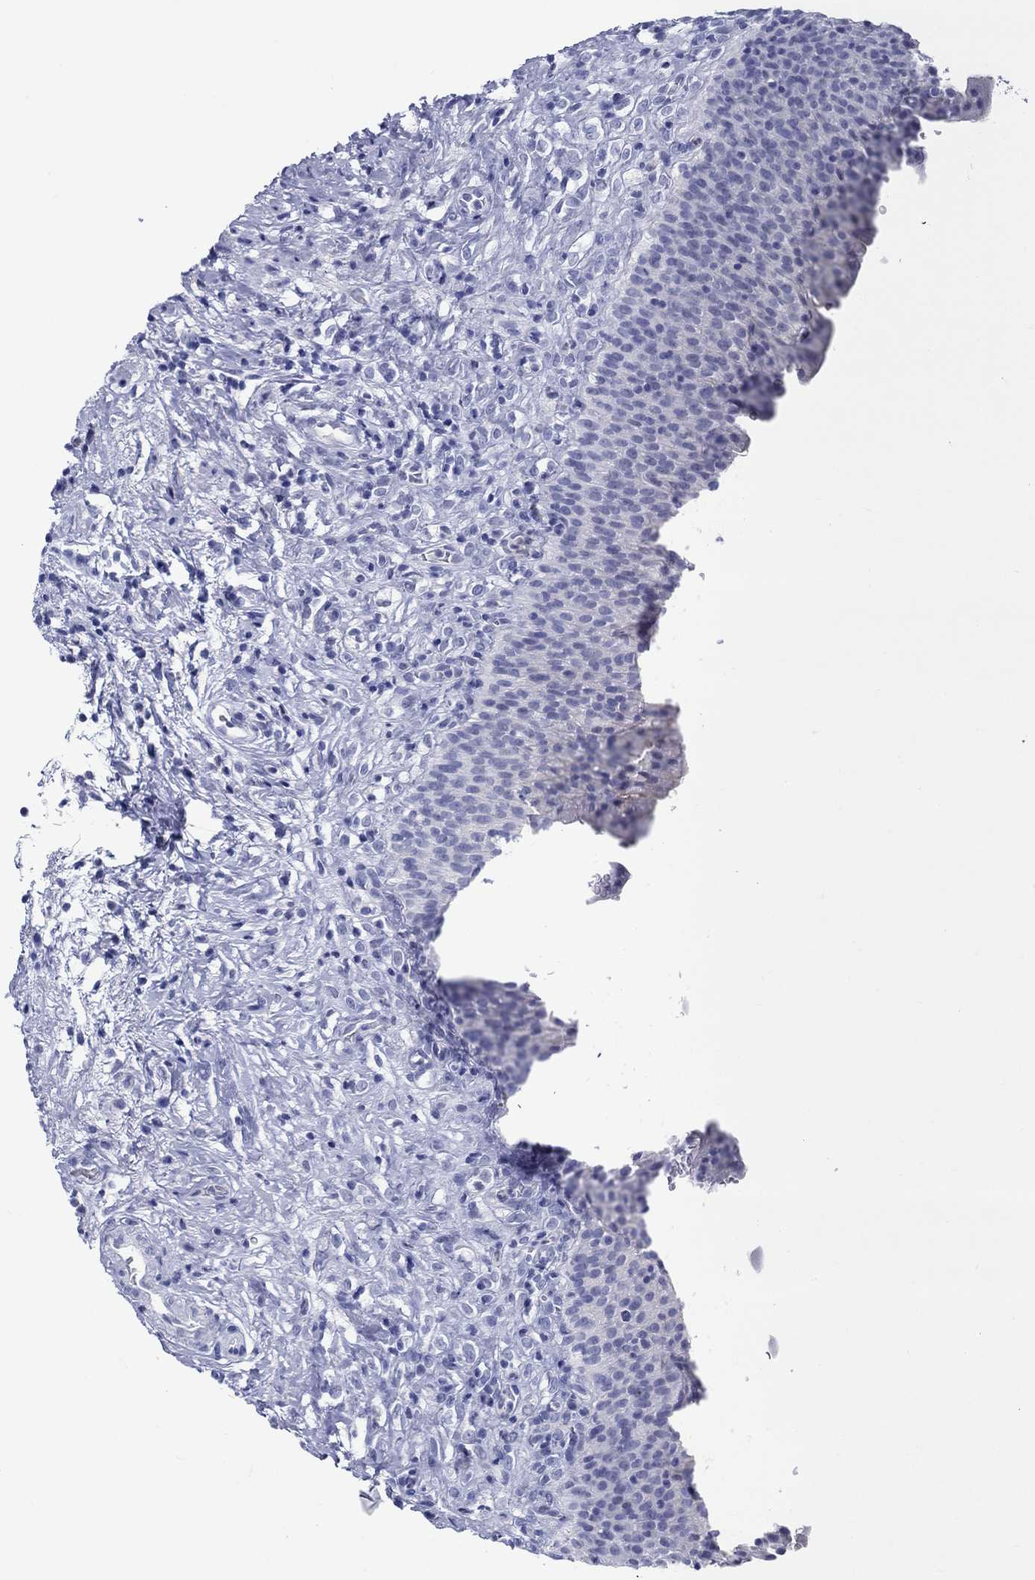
{"staining": {"intensity": "negative", "quantity": "none", "location": "none"}, "tissue": "urinary bladder", "cell_type": "Urothelial cells", "image_type": "normal", "snomed": [{"axis": "morphology", "description": "Normal tissue, NOS"}, {"axis": "topography", "description": "Urinary bladder"}], "caption": "Immunohistochemistry (IHC) photomicrograph of benign human urinary bladder stained for a protein (brown), which displays no expression in urothelial cells. (Brightfield microscopy of DAB immunohistochemistry (IHC) at high magnification).", "gene": "BSPRY", "patient": {"sex": "male", "age": 76}}